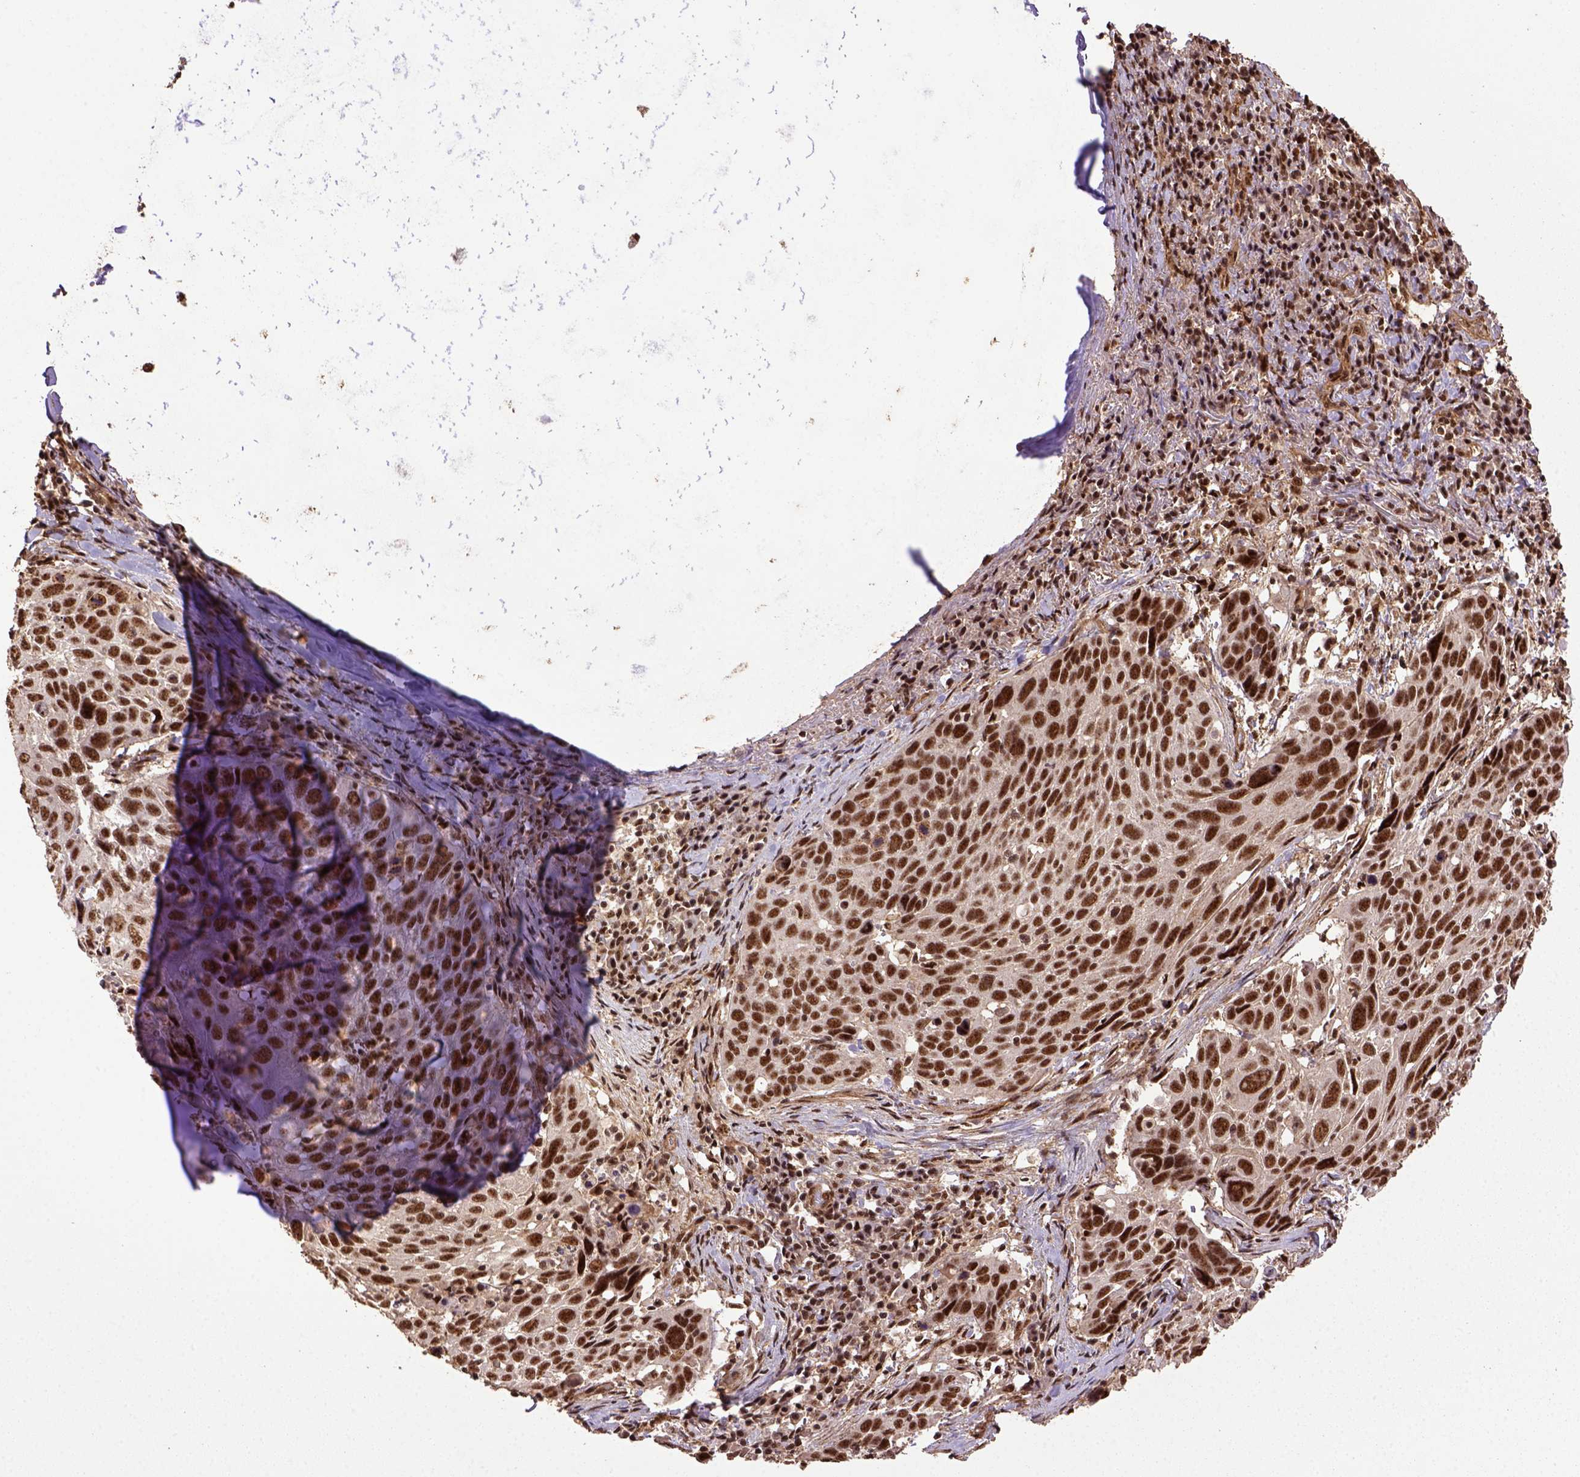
{"staining": {"intensity": "strong", "quantity": ">75%", "location": "nuclear"}, "tissue": "lung cancer", "cell_type": "Tumor cells", "image_type": "cancer", "snomed": [{"axis": "morphology", "description": "Squamous cell carcinoma, NOS"}, {"axis": "topography", "description": "Lung"}], "caption": "The immunohistochemical stain shows strong nuclear positivity in tumor cells of lung cancer tissue. (Stains: DAB in brown, nuclei in blue, Microscopy: brightfield microscopy at high magnification).", "gene": "PPIG", "patient": {"sex": "male", "age": 57}}